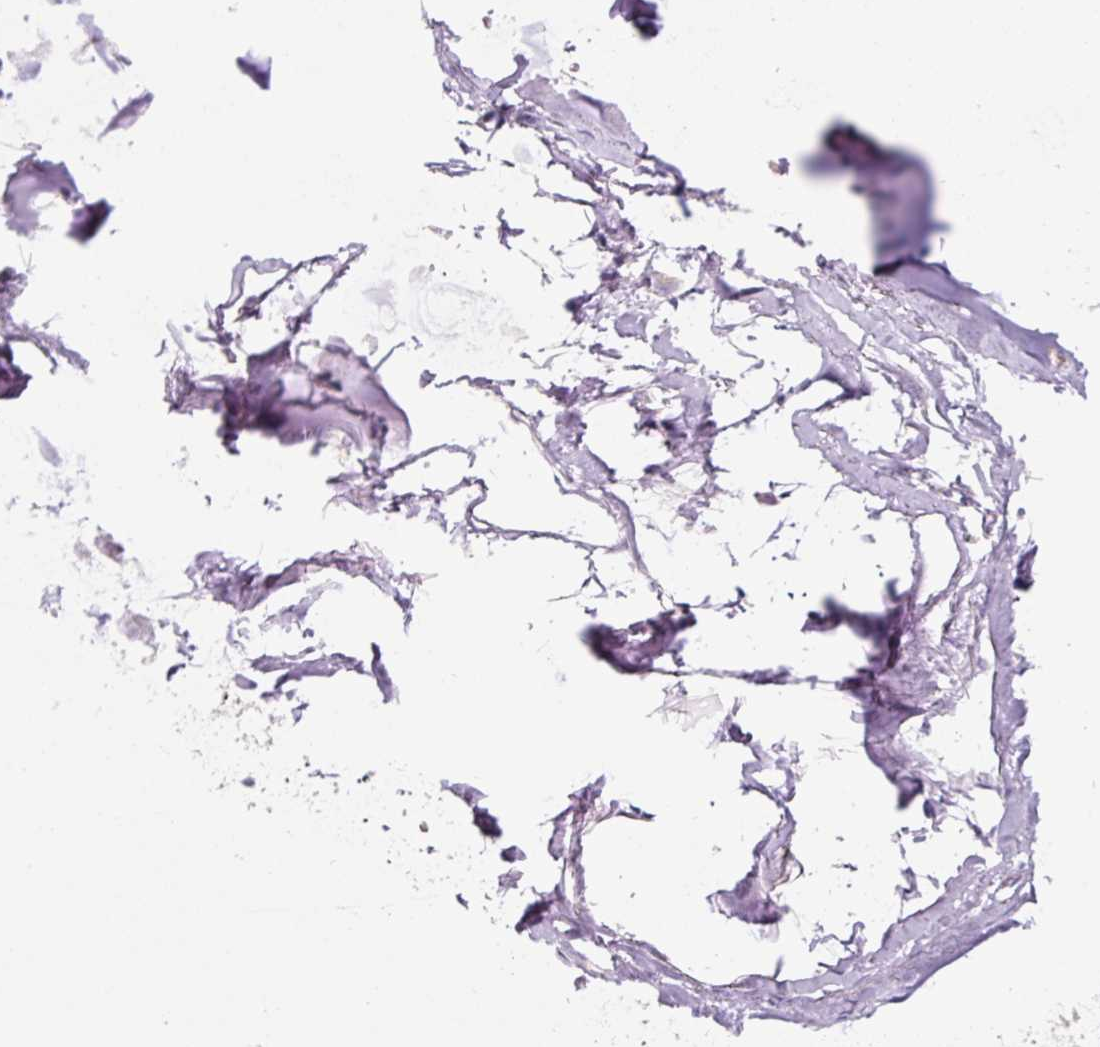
{"staining": {"intensity": "negative", "quantity": "none", "location": "none"}, "tissue": "adipose tissue", "cell_type": "Adipocytes", "image_type": "normal", "snomed": [{"axis": "morphology", "description": "Normal tissue, NOS"}, {"axis": "morphology", "description": "Degeneration, NOS"}, {"axis": "topography", "description": "Cartilage tissue"}, {"axis": "topography", "description": "Lung"}], "caption": "Immunohistochemistry (IHC) of normal adipose tissue reveals no expression in adipocytes.", "gene": "CCL25", "patient": {"sex": "female", "age": 61}}